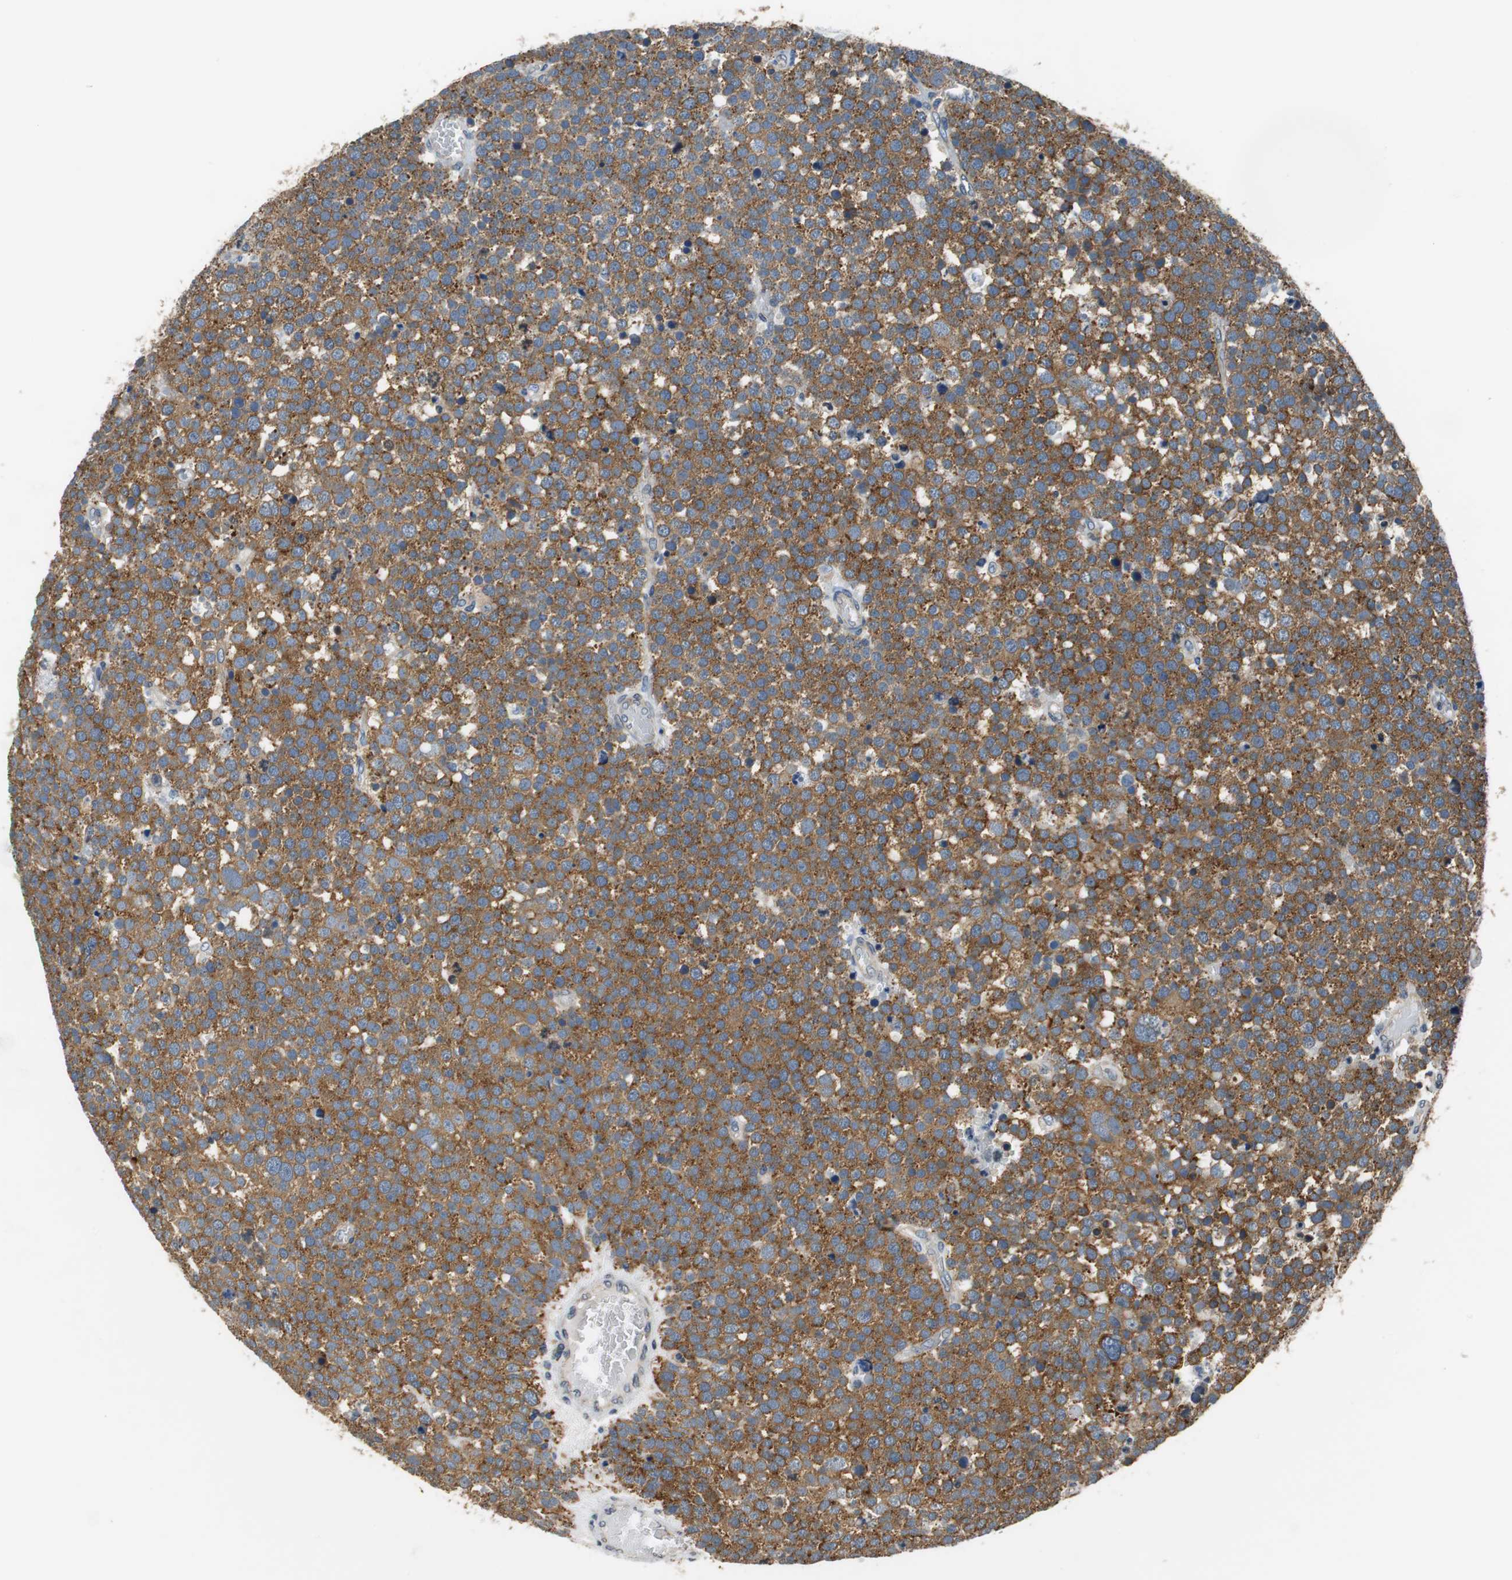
{"staining": {"intensity": "strong", "quantity": ">75%", "location": "cytoplasmic/membranous"}, "tissue": "testis cancer", "cell_type": "Tumor cells", "image_type": "cancer", "snomed": [{"axis": "morphology", "description": "Seminoma, NOS"}, {"axis": "topography", "description": "Testis"}], "caption": "A brown stain labels strong cytoplasmic/membranous staining of a protein in human testis cancer (seminoma) tumor cells.", "gene": "CNOT3", "patient": {"sex": "male", "age": 71}}